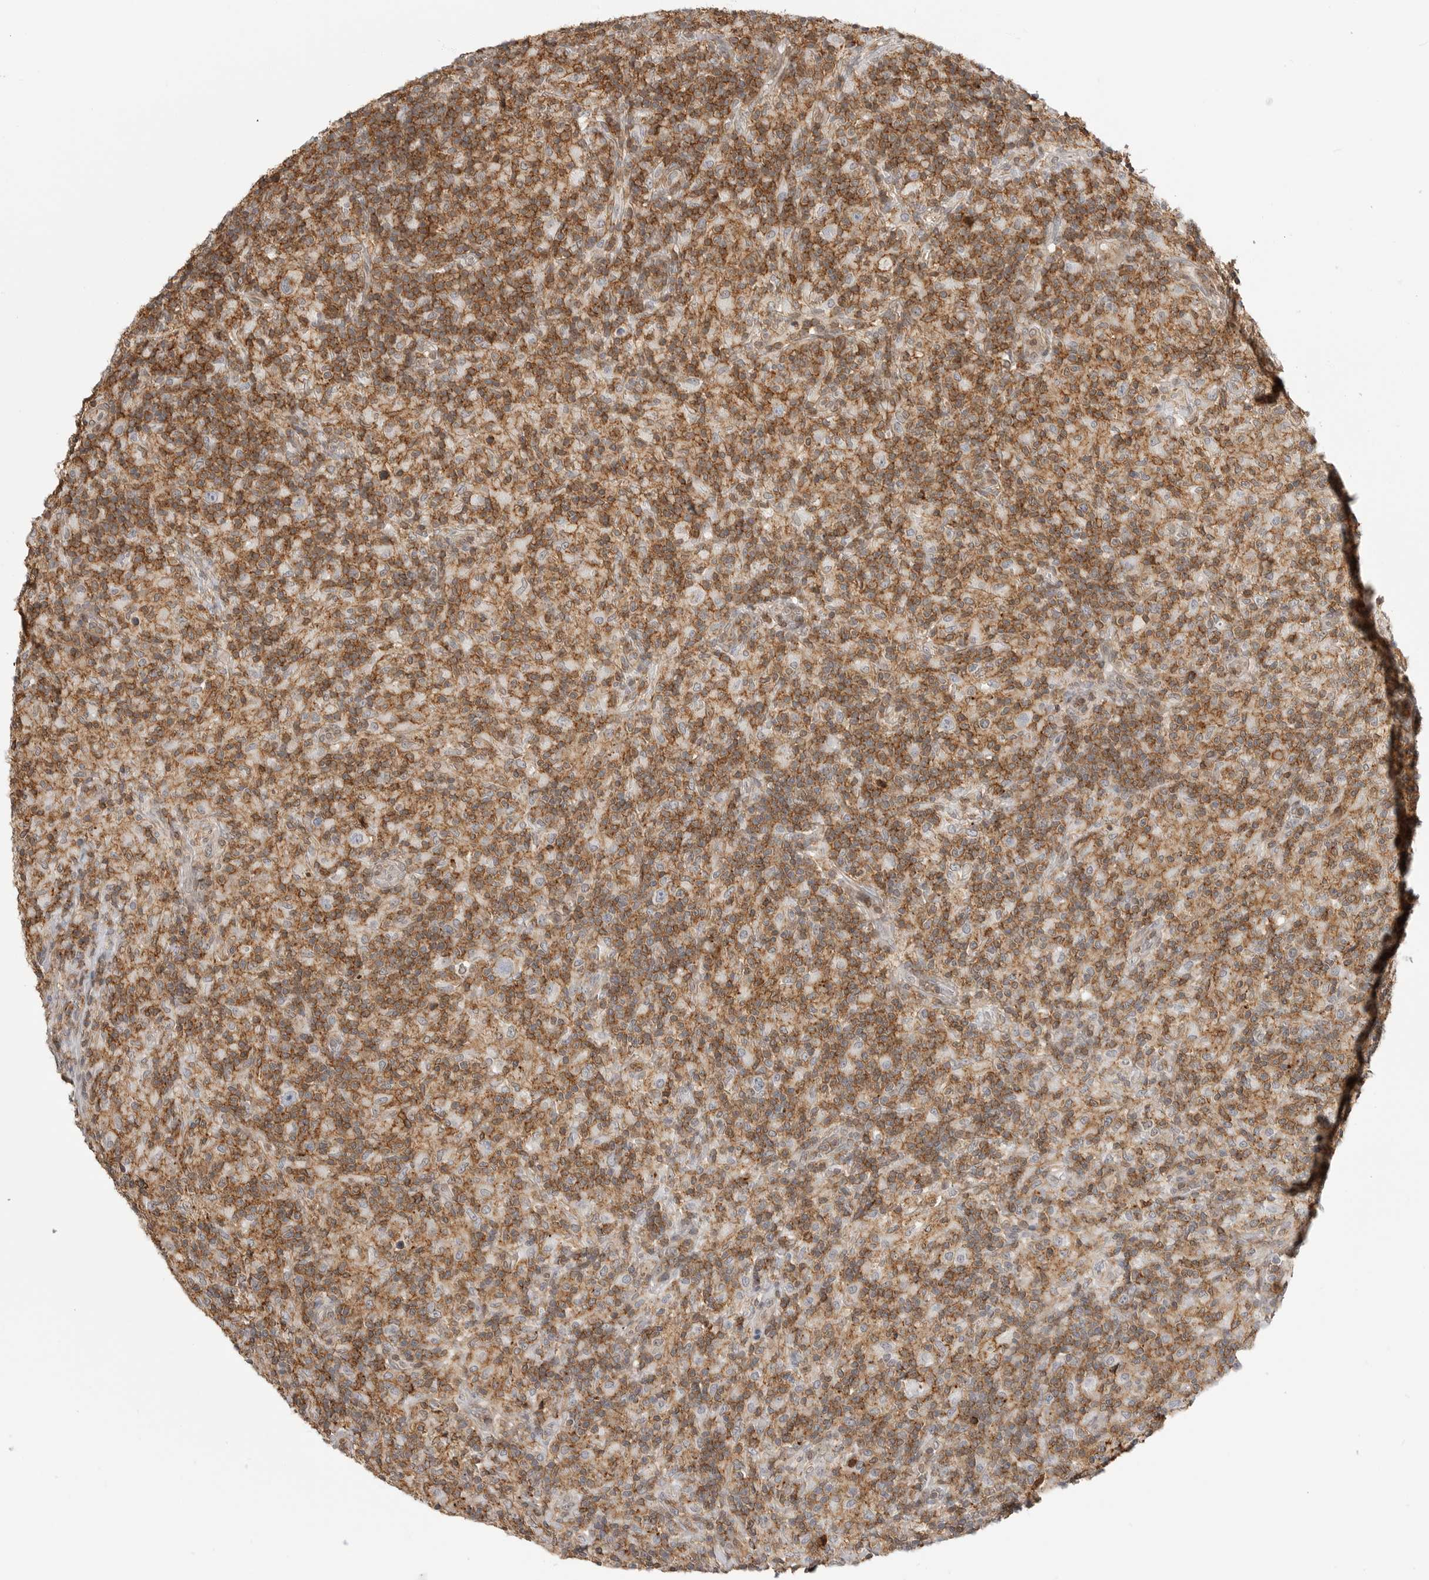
{"staining": {"intensity": "negative", "quantity": "none", "location": "none"}, "tissue": "lymphoma", "cell_type": "Tumor cells", "image_type": "cancer", "snomed": [{"axis": "morphology", "description": "Hodgkin's disease, NOS"}, {"axis": "topography", "description": "Lymph node"}], "caption": "Immunohistochemistry (IHC) of Hodgkin's disease demonstrates no positivity in tumor cells. Brightfield microscopy of immunohistochemistry stained with DAB (brown) and hematoxylin (blue), captured at high magnification.", "gene": "ANXA11", "patient": {"sex": "male", "age": 70}}